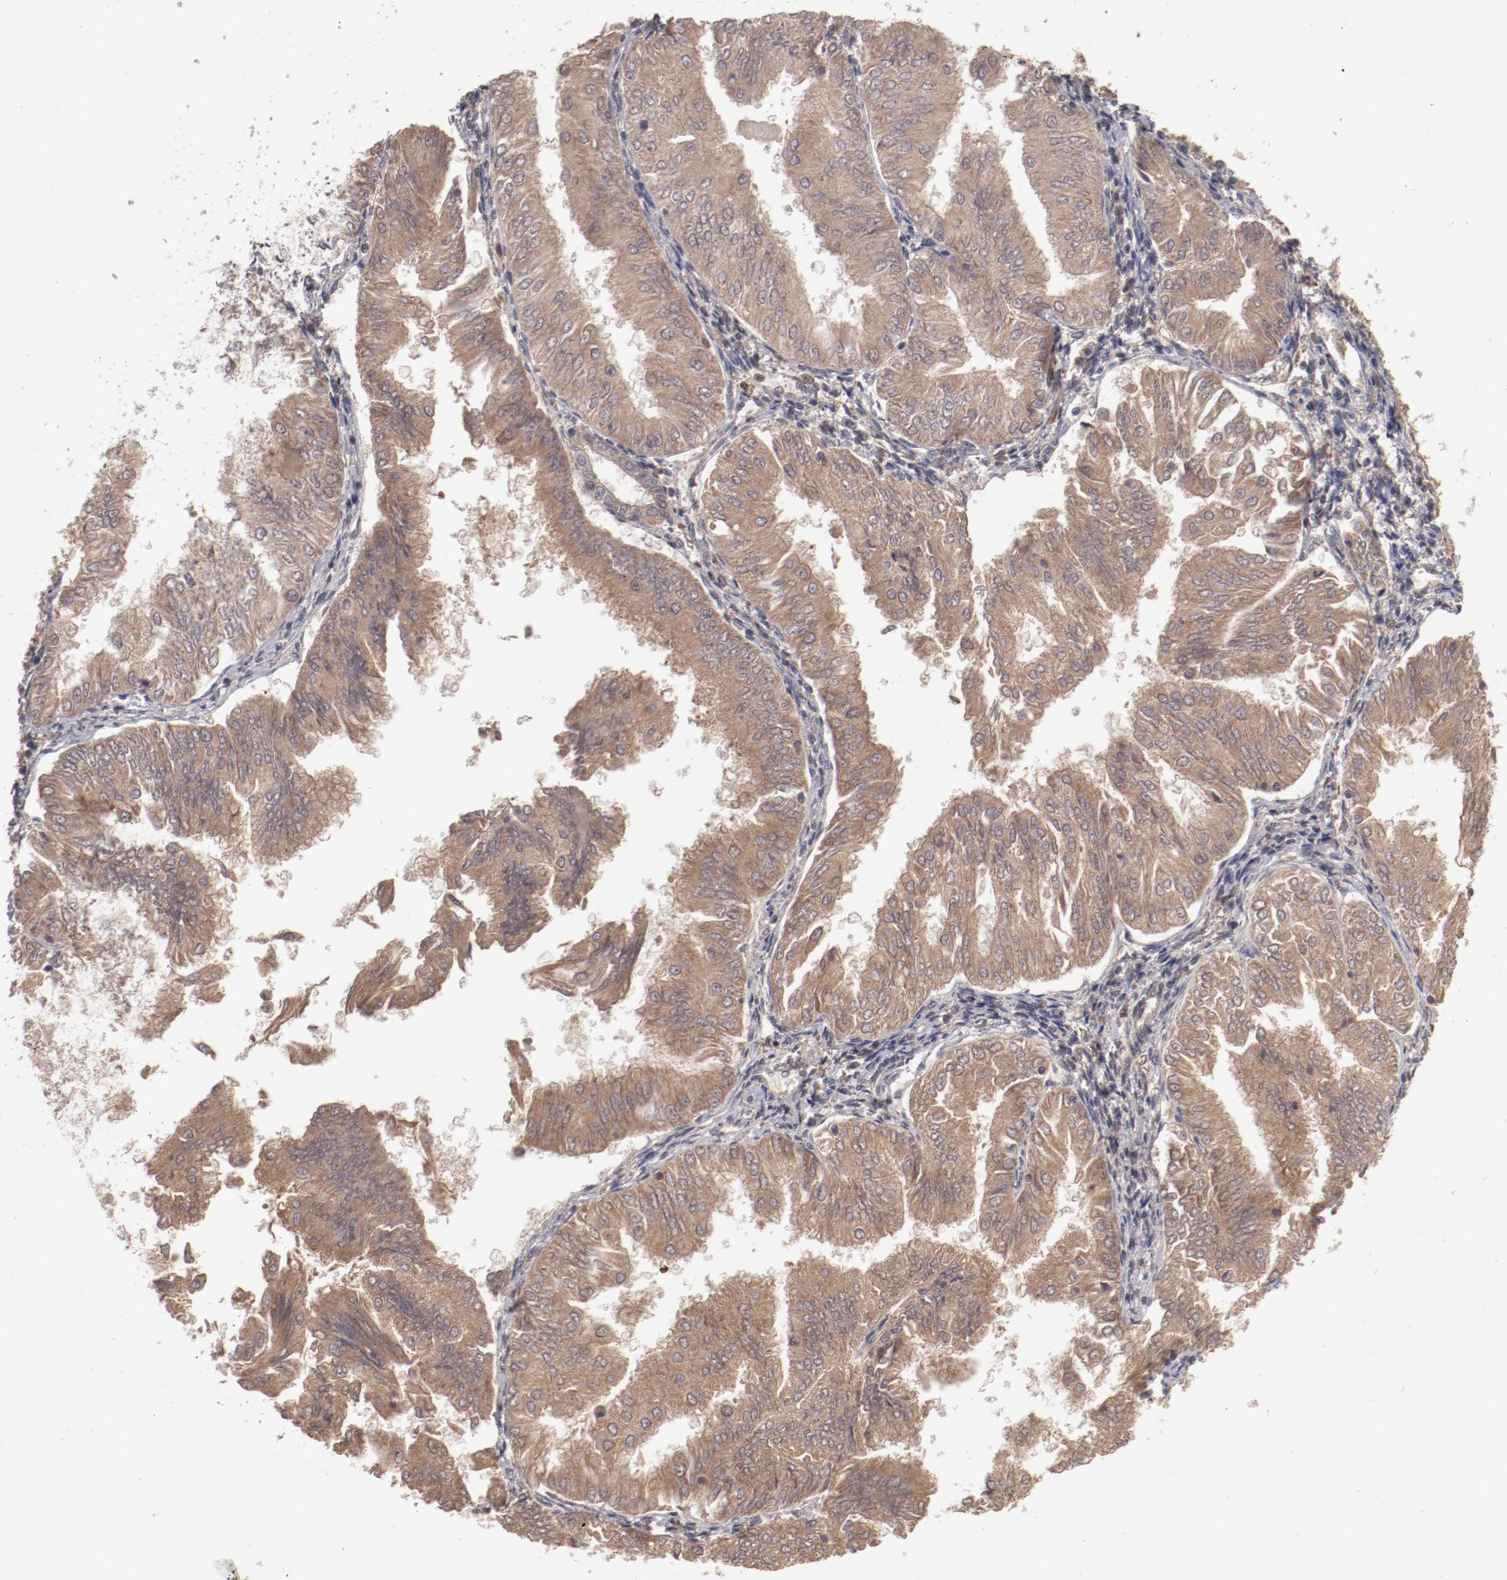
{"staining": {"intensity": "moderate", "quantity": ">75%", "location": "cytoplasmic/membranous"}, "tissue": "endometrial cancer", "cell_type": "Tumor cells", "image_type": "cancer", "snomed": [{"axis": "morphology", "description": "Adenocarcinoma, NOS"}, {"axis": "topography", "description": "Endometrium"}], "caption": "This image reveals endometrial cancer (adenocarcinoma) stained with IHC to label a protein in brown. The cytoplasmic/membranous of tumor cells show moderate positivity for the protein. Nuclei are counter-stained blue.", "gene": "CP", "patient": {"sex": "female", "age": 53}}